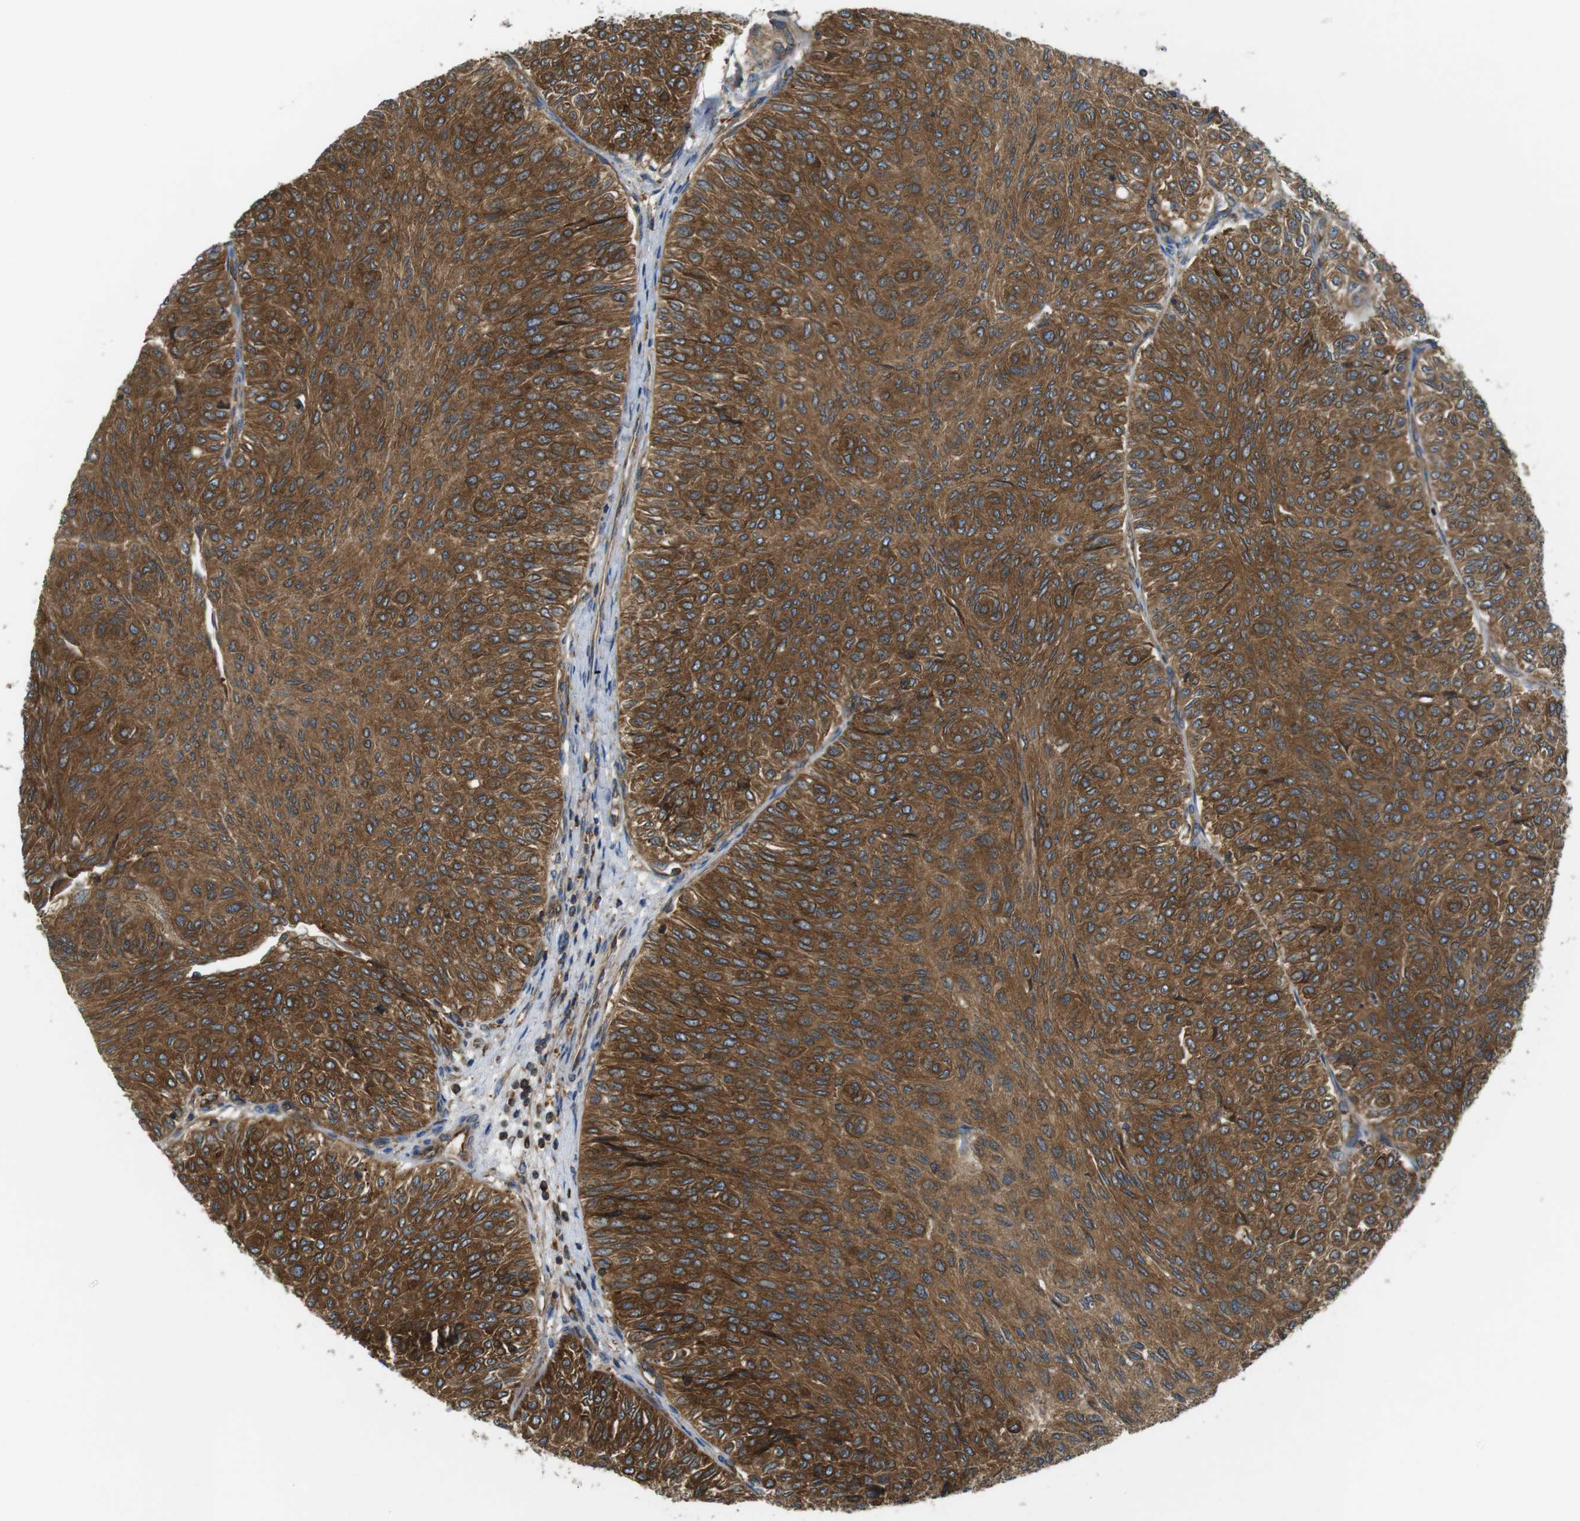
{"staining": {"intensity": "moderate", "quantity": ">75%", "location": "cytoplasmic/membranous"}, "tissue": "urothelial cancer", "cell_type": "Tumor cells", "image_type": "cancer", "snomed": [{"axis": "morphology", "description": "Urothelial carcinoma, Low grade"}, {"axis": "topography", "description": "Urinary bladder"}], "caption": "Urothelial cancer was stained to show a protein in brown. There is medium levels of moderate cytoplasmic/membranous expression in approximately >75% of tumor cells.", "gene": "TSC1", "patient": {"sex": "male", "age": 78}}